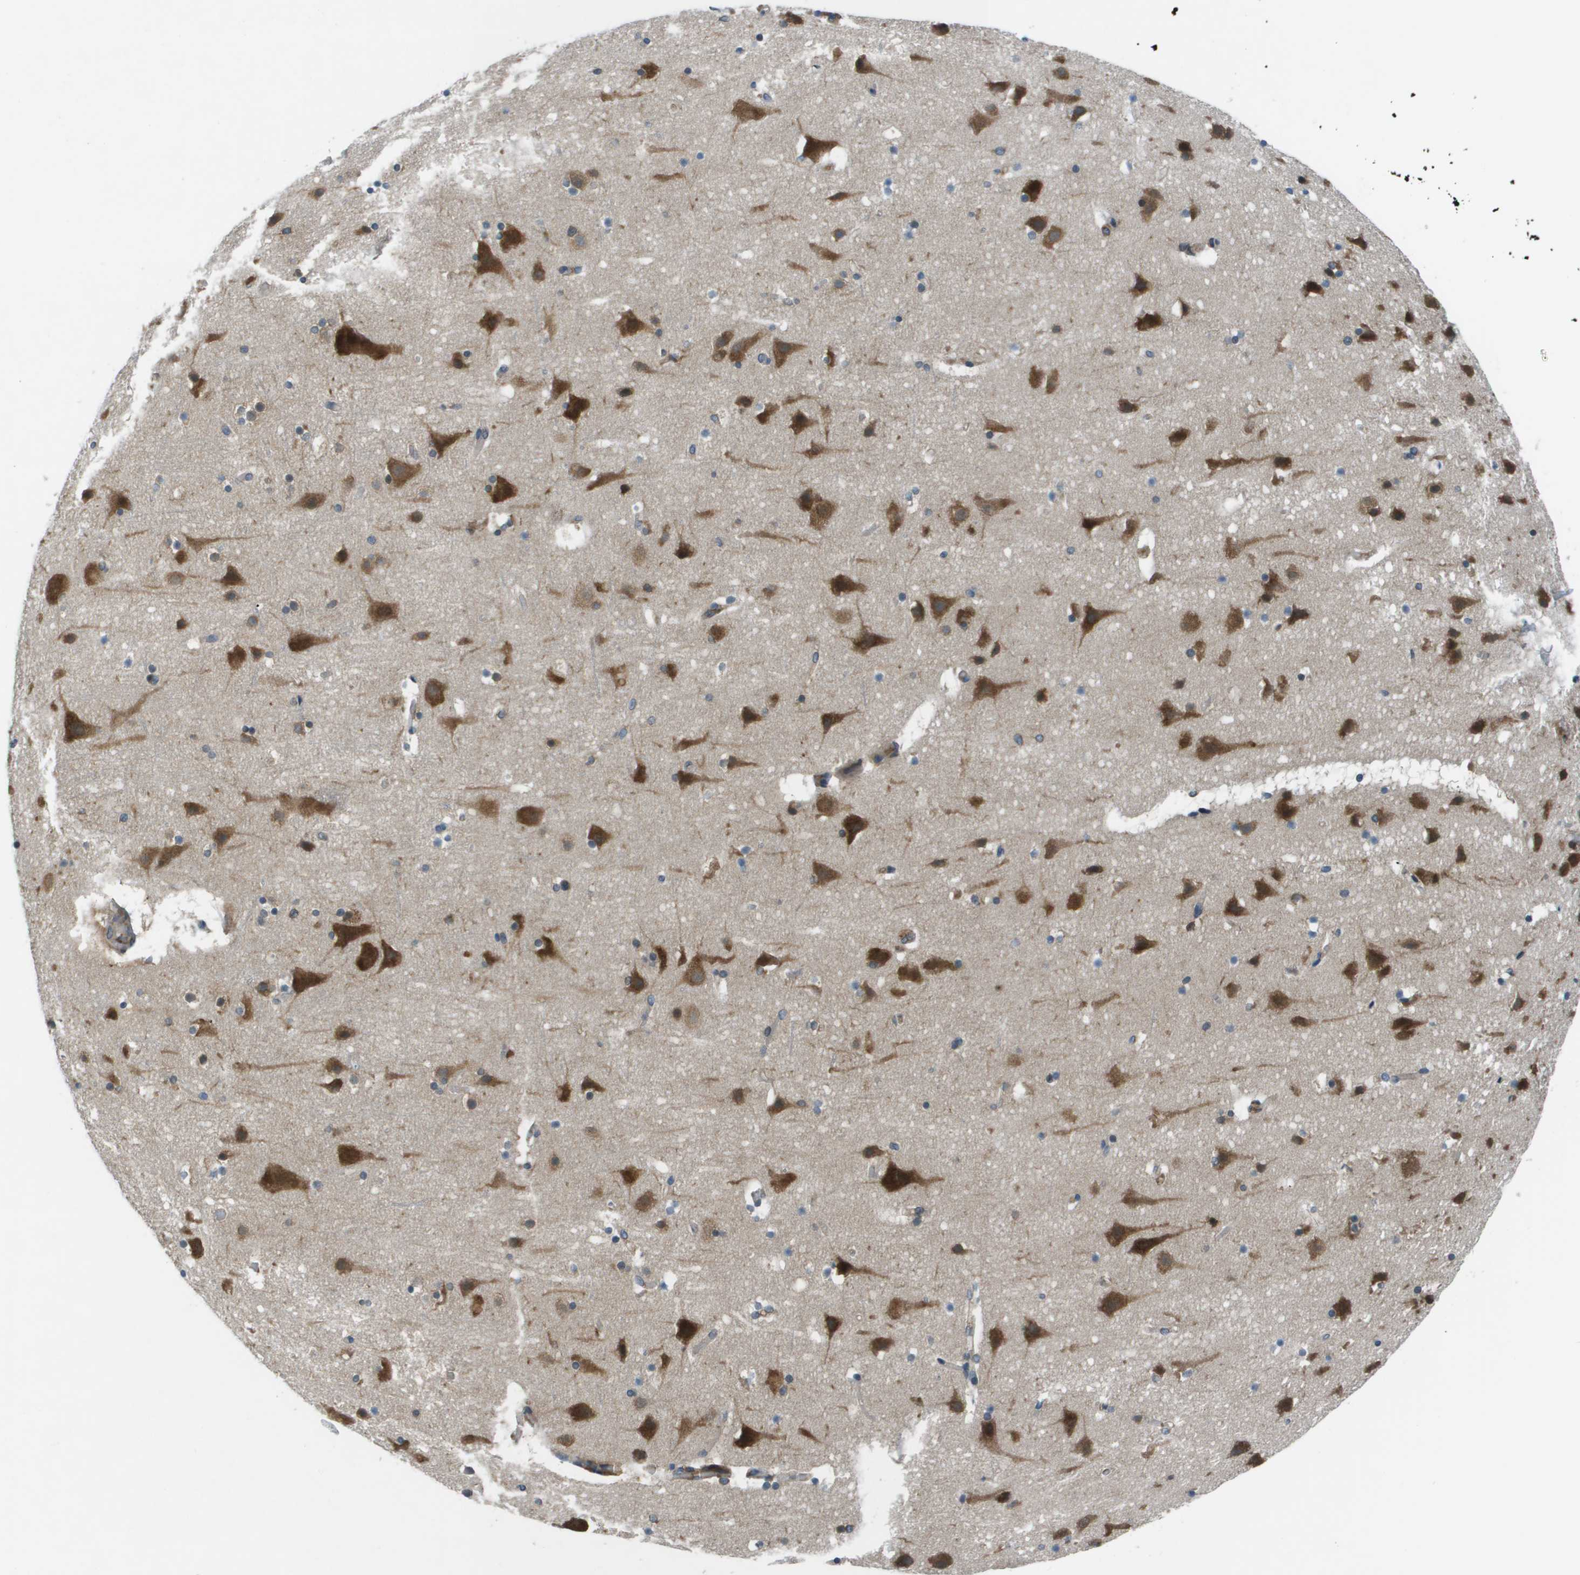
{"staining": {"intensity": "negative", "quantity": "none", "location": "none"}, "tissue": "cerebral cortex", "cell_type": "Endothelial cells", "image_type": "normal", "snomed": [{"axis": "morphology", "description": "Normal tissue, NOS"}, {"axis": "topography", "description": "Cerebral cortex"}], "caption": "An immunohistochemistry (IHC) photomicrograph of normal cerebral cortex is shown. There is no staining in endothelial cells of cerebral cortex. (DAB (3,3'-diaminobenzidine) immunohistochemistry with hematoxylin counter stain).", "gene": "EIF3B", "patient": {"sex": "male", "age": 45}}